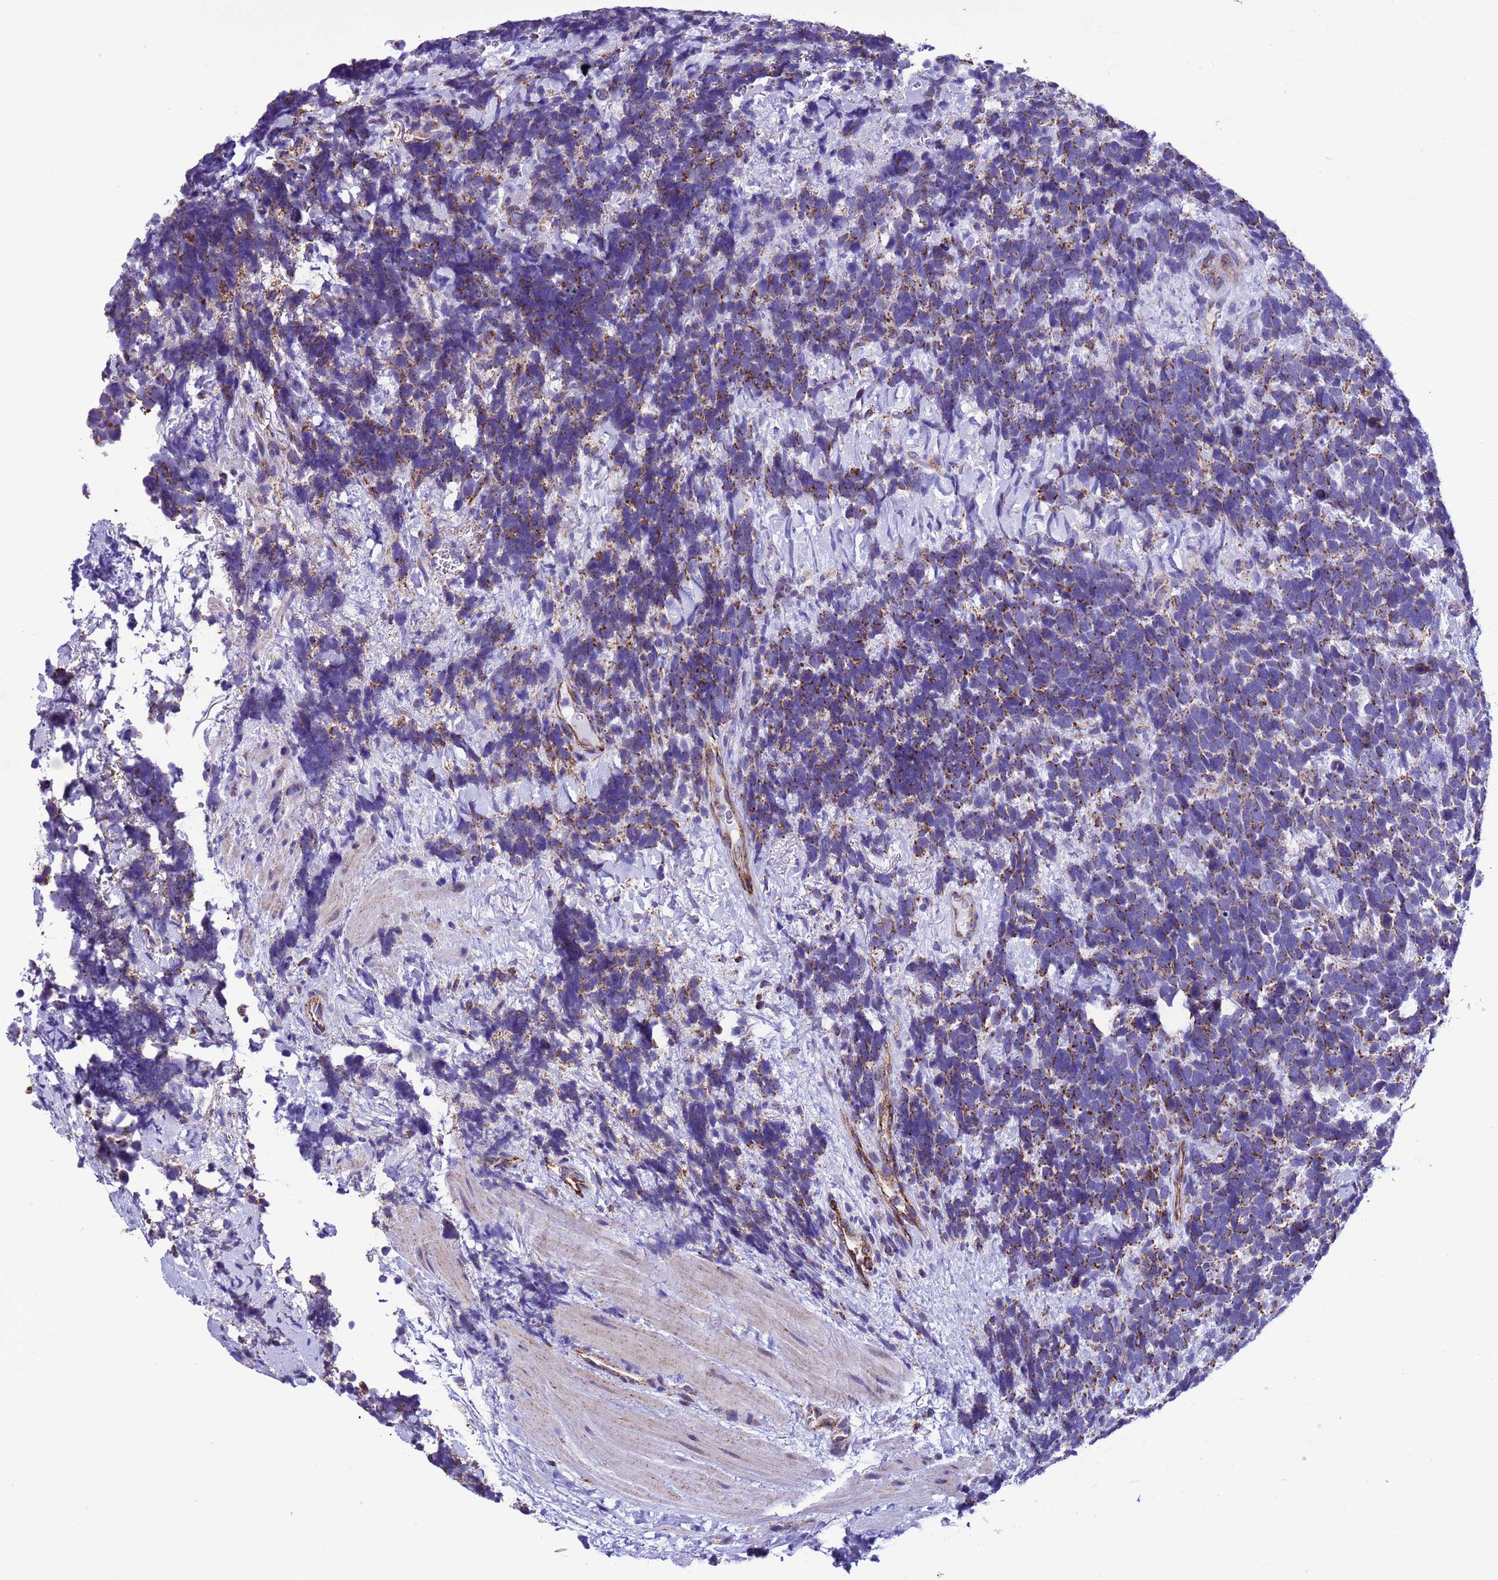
{"staining": {"intensity": "moderate", "quantity": "25%-75%", "location": "cytoplasmic/membranous"}, "tissue": "urothelial cancer", "cell_type": "Tumor cells", "image_type": "cancer", "snomed": [{"axis": "morphology", "description": "Urothelial carcinoma, High grade"}, {"axis": "topography", "description": "Urinary bladder"}], "caption": "The immunohistochemical stain shows moderate cytoplasmic/membranous expression in tumor cells of urothelial cancer tissue.", "gene": "CCDC191", "patient": {"sex": "female", "age": 82}}